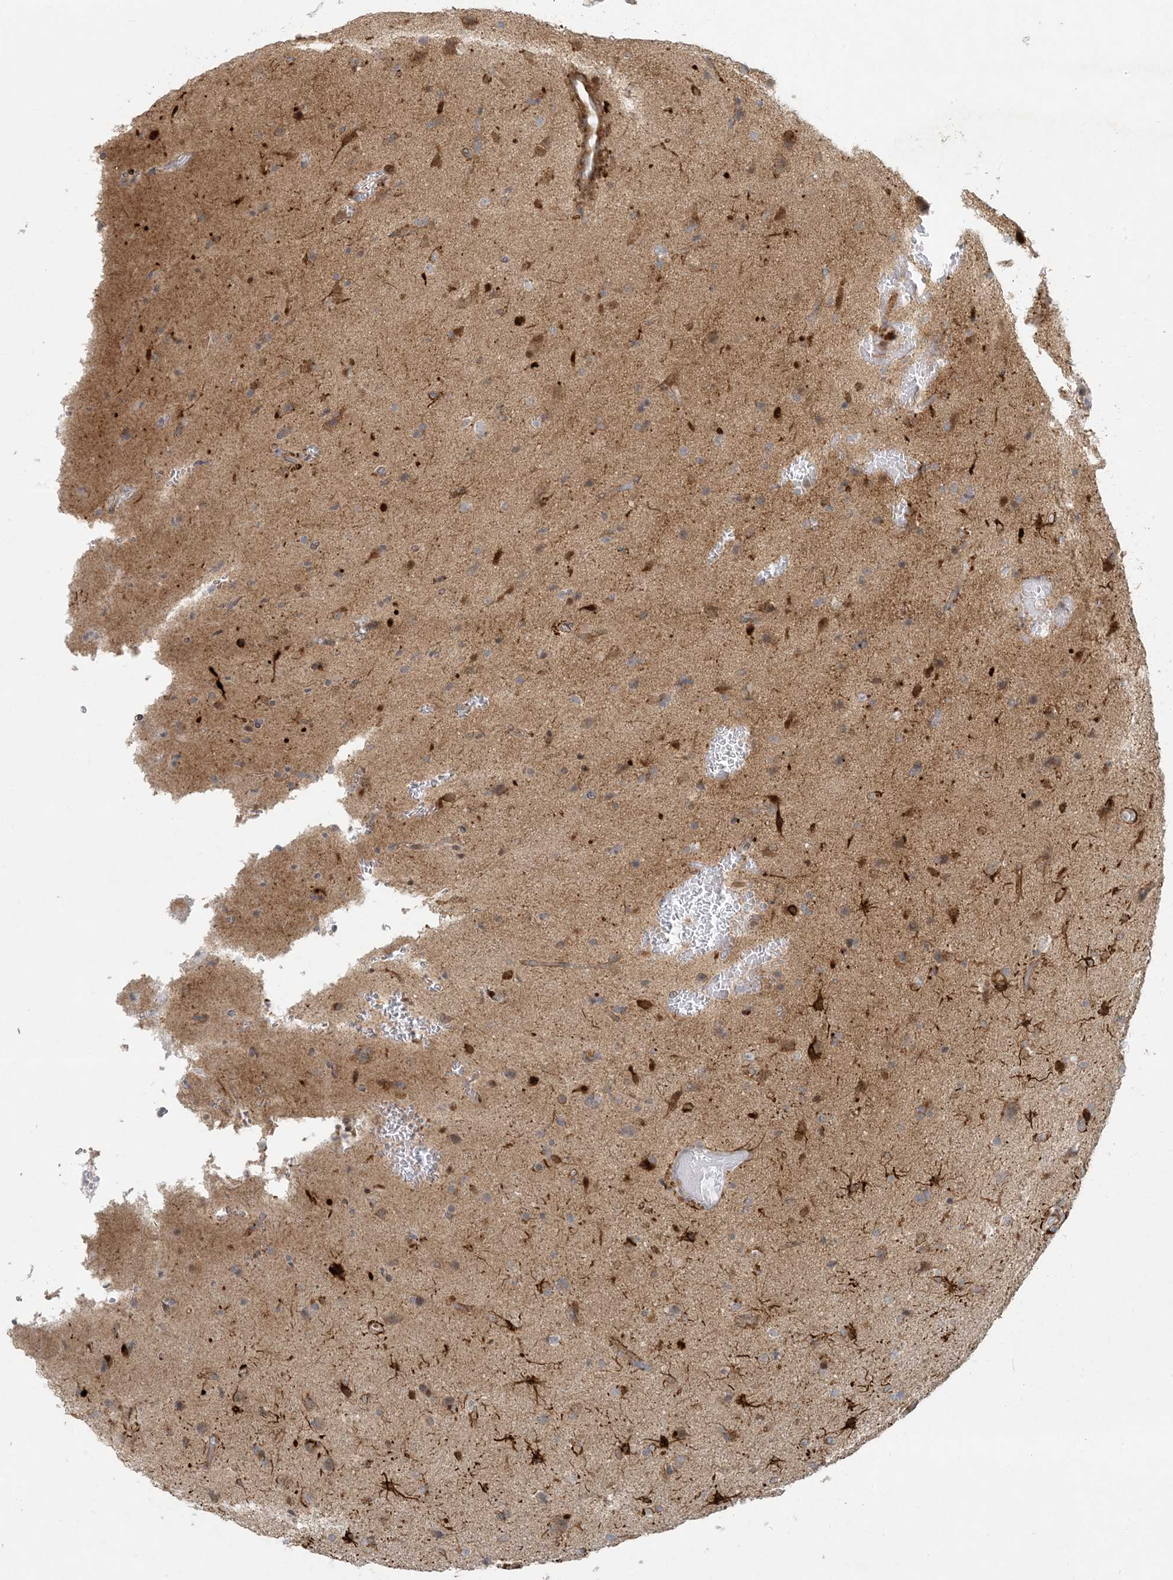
{"staining": {"intensity": "weak", "quantity": "<25%", "location": "cytoplasmic/membranous"}, "tissue": "glioma", "cell_type": "Tumor cells", "image_type": "cancer", "snomed": [{"axis": "morphology", "description": "Glioma, malignant, Low grade"}, {"axis": "topography", "description": "Brain"}], "caption": "Immunohistochemistry (IHC) photomicrograph of neoplastic tissue: human glioma stained with DAB demonstrates no significant protein expression in tumor cells.", "gene": "BCORL1", "patient": {"sex": "male", "age": 65}}